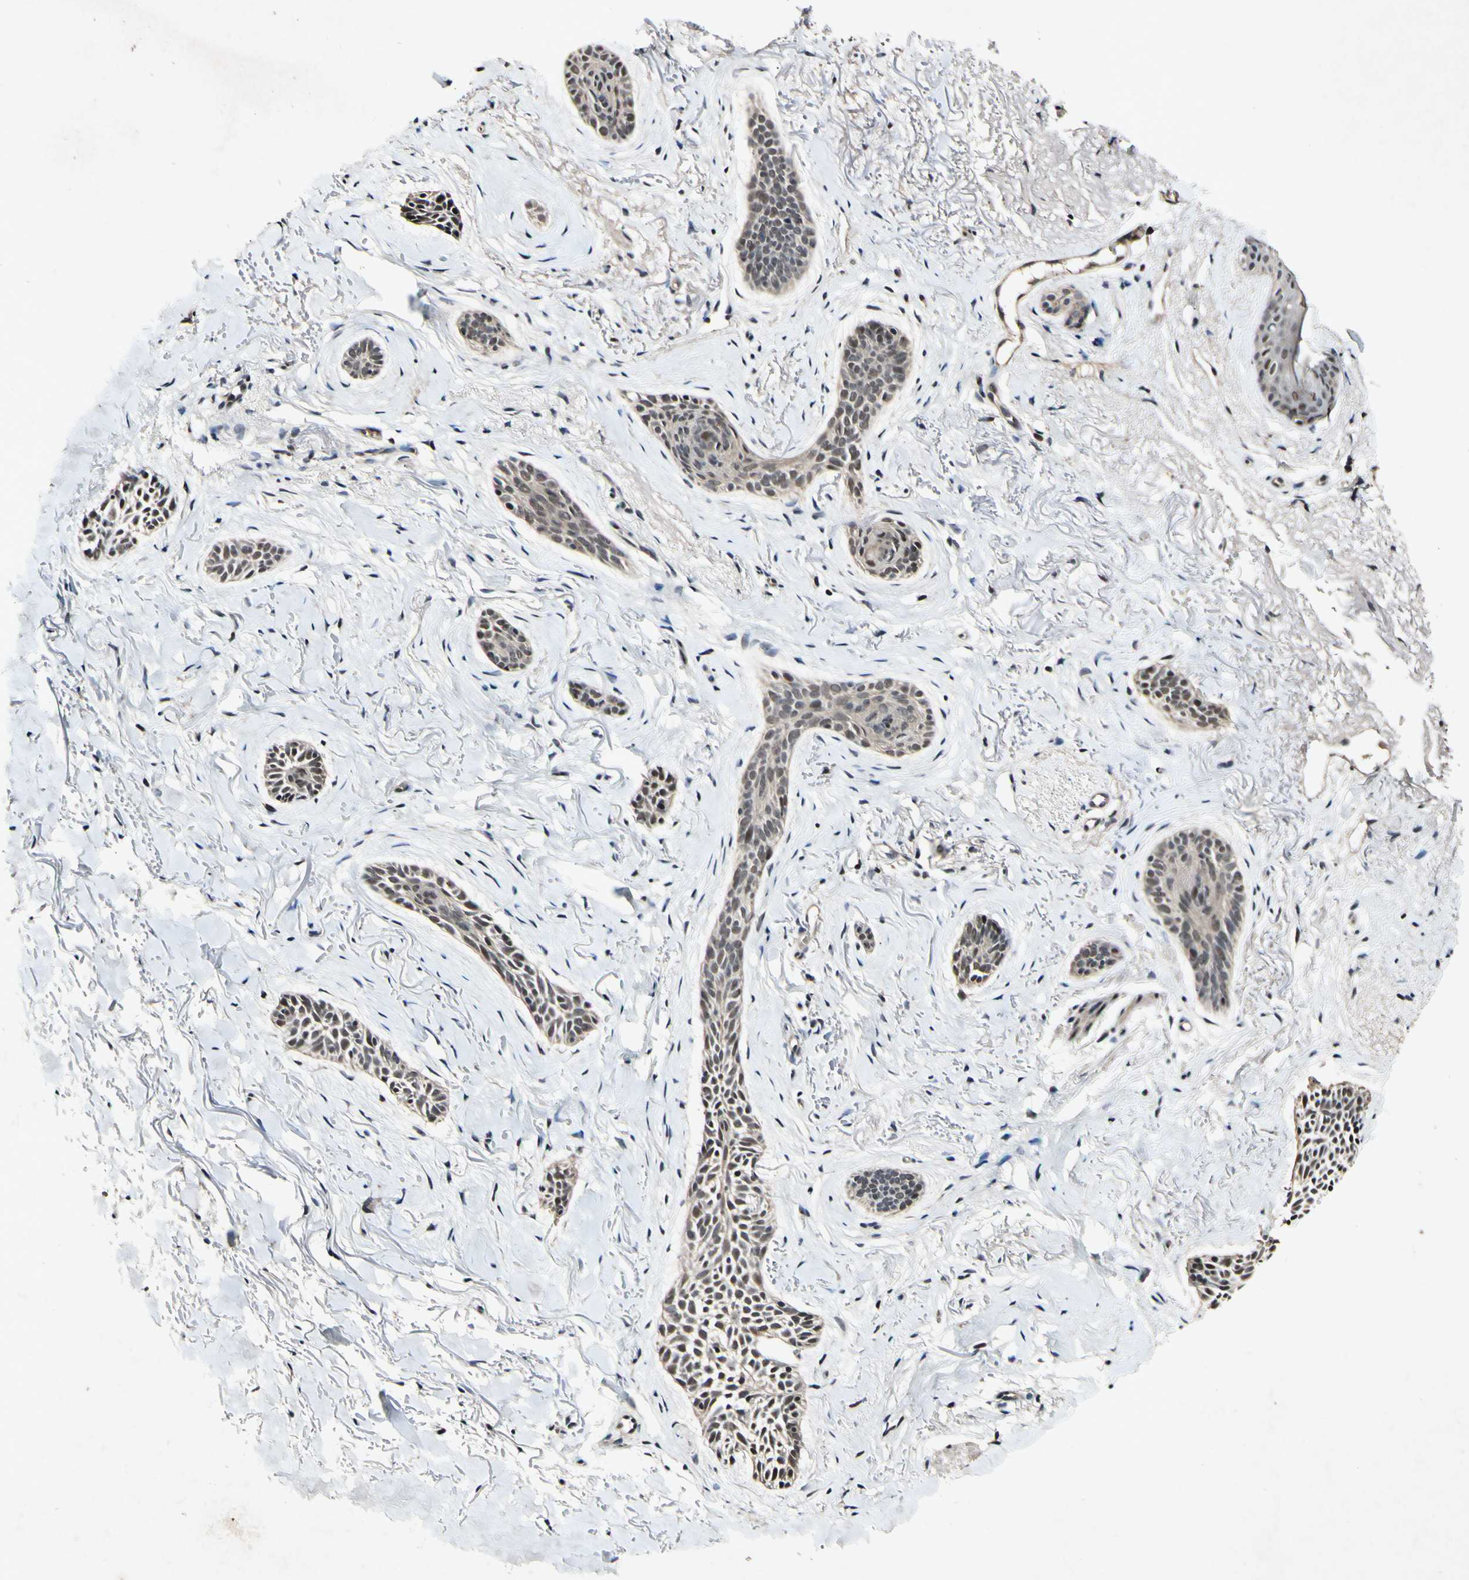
{"staining": {"intensity": "moderate", "quantity": "25%-75%", "location": "nuclear"}, "tissue": "skin cancer", "cell_type": "Tumor cells", "image_type": "cancer", "snomed": [{"axis": "morphology", "description": "Basal cell carcinoma"}, {"axis": "topography", "description": "Skin"}], "caption": "A brown stain labels moderate nuclear staining of a protein in skin cancer (basal cell carcinoma) tumor cells.", "gene": "POLR2F", "patient": {"sex": "female", "age": 84}}